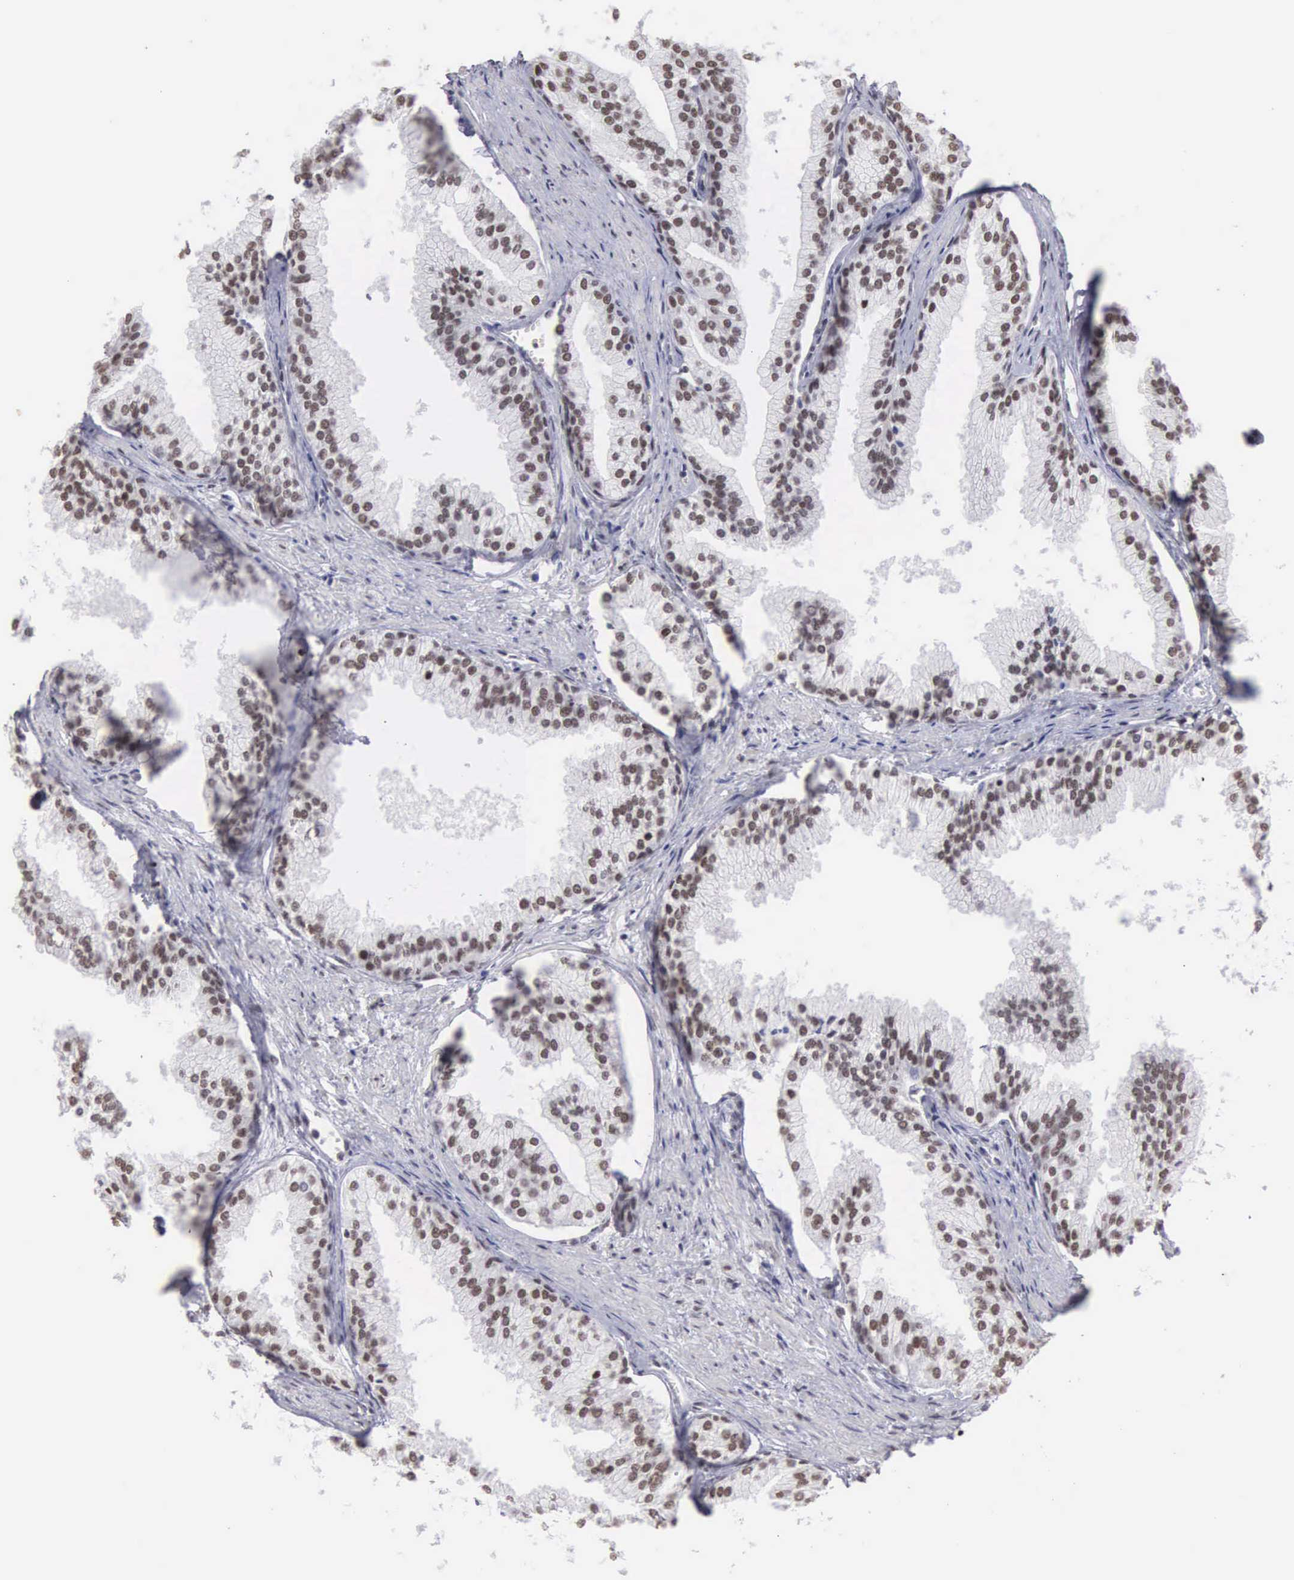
{"staining": {"intensity": "moderate", "quantity": "25%-75%", "location": "nuclear"}, "tissue": "prostate", "cell_type": "Glandular cells", "image_type": "normal", "snomed": [{"axis": "morphology", "description": "Normal tissue, NOS"}, {"axis": "topography", "description": "Prostate"}], "caption": "Immunohistochemical staining of unremarkable prostate reveals moderate nuclear protein expression in approximately 25%-75% of glandular cells. (DAB (3,3'-diaminobenzidine) = brown stain, brightfield microscopy at high magnification).", "gene": "CSTF2", "patient": {"sex": "male", "age": 68}}